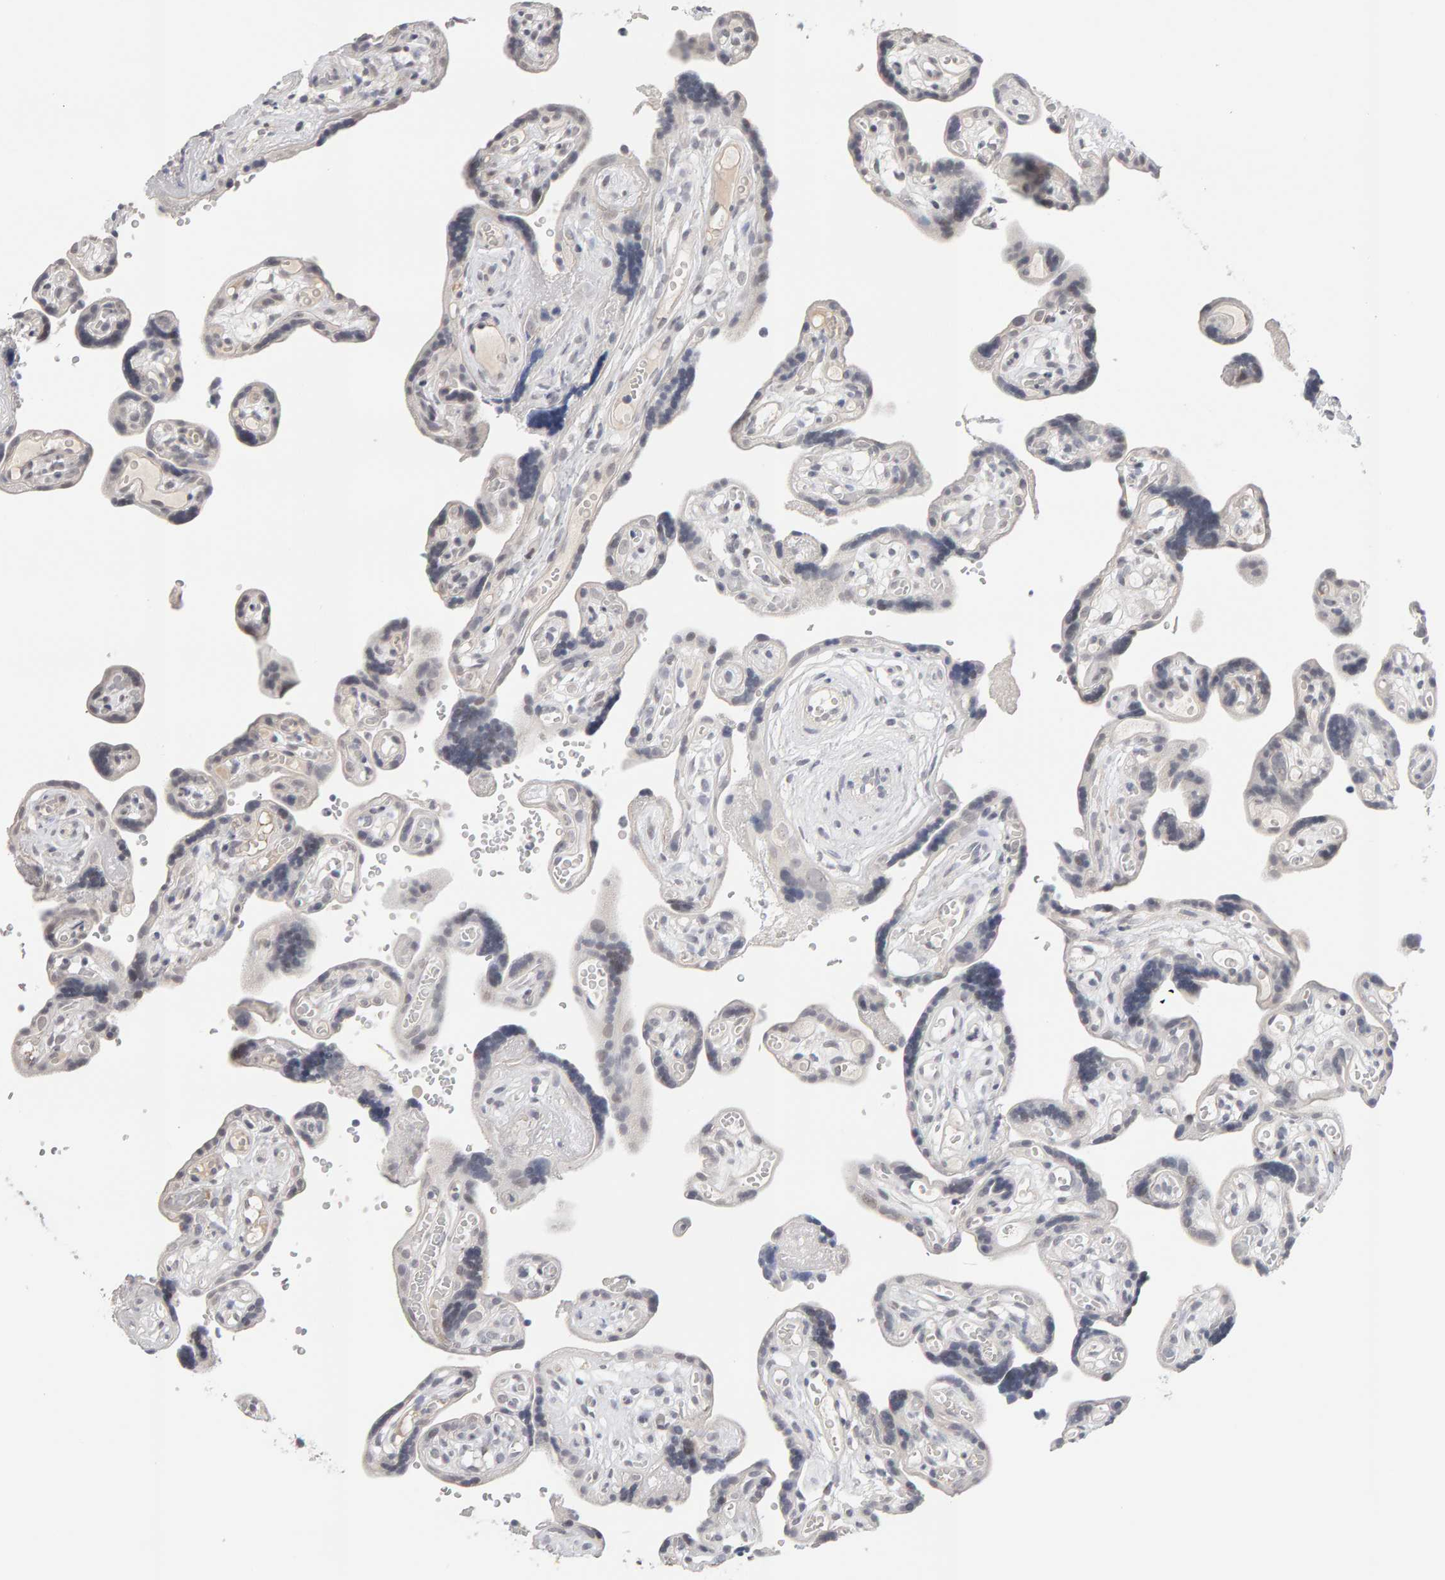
{"staining": {"intensity": "negative", "quantity": "none", "location": "none"}, "tissue": "placenta", "cell_type": "Trophoblastic cells", "image_type": "normal", "snomed": [{"axis": "morphology", "description": "Normal tissue, NOS"}, {"axis": "topography", "description": "Placenta"}], "caption": "IHC of benign placenta shows no staining in trophoblastic cells.", "gene": "HNF4A", "patient": {"sex": "female", "age": 30}}